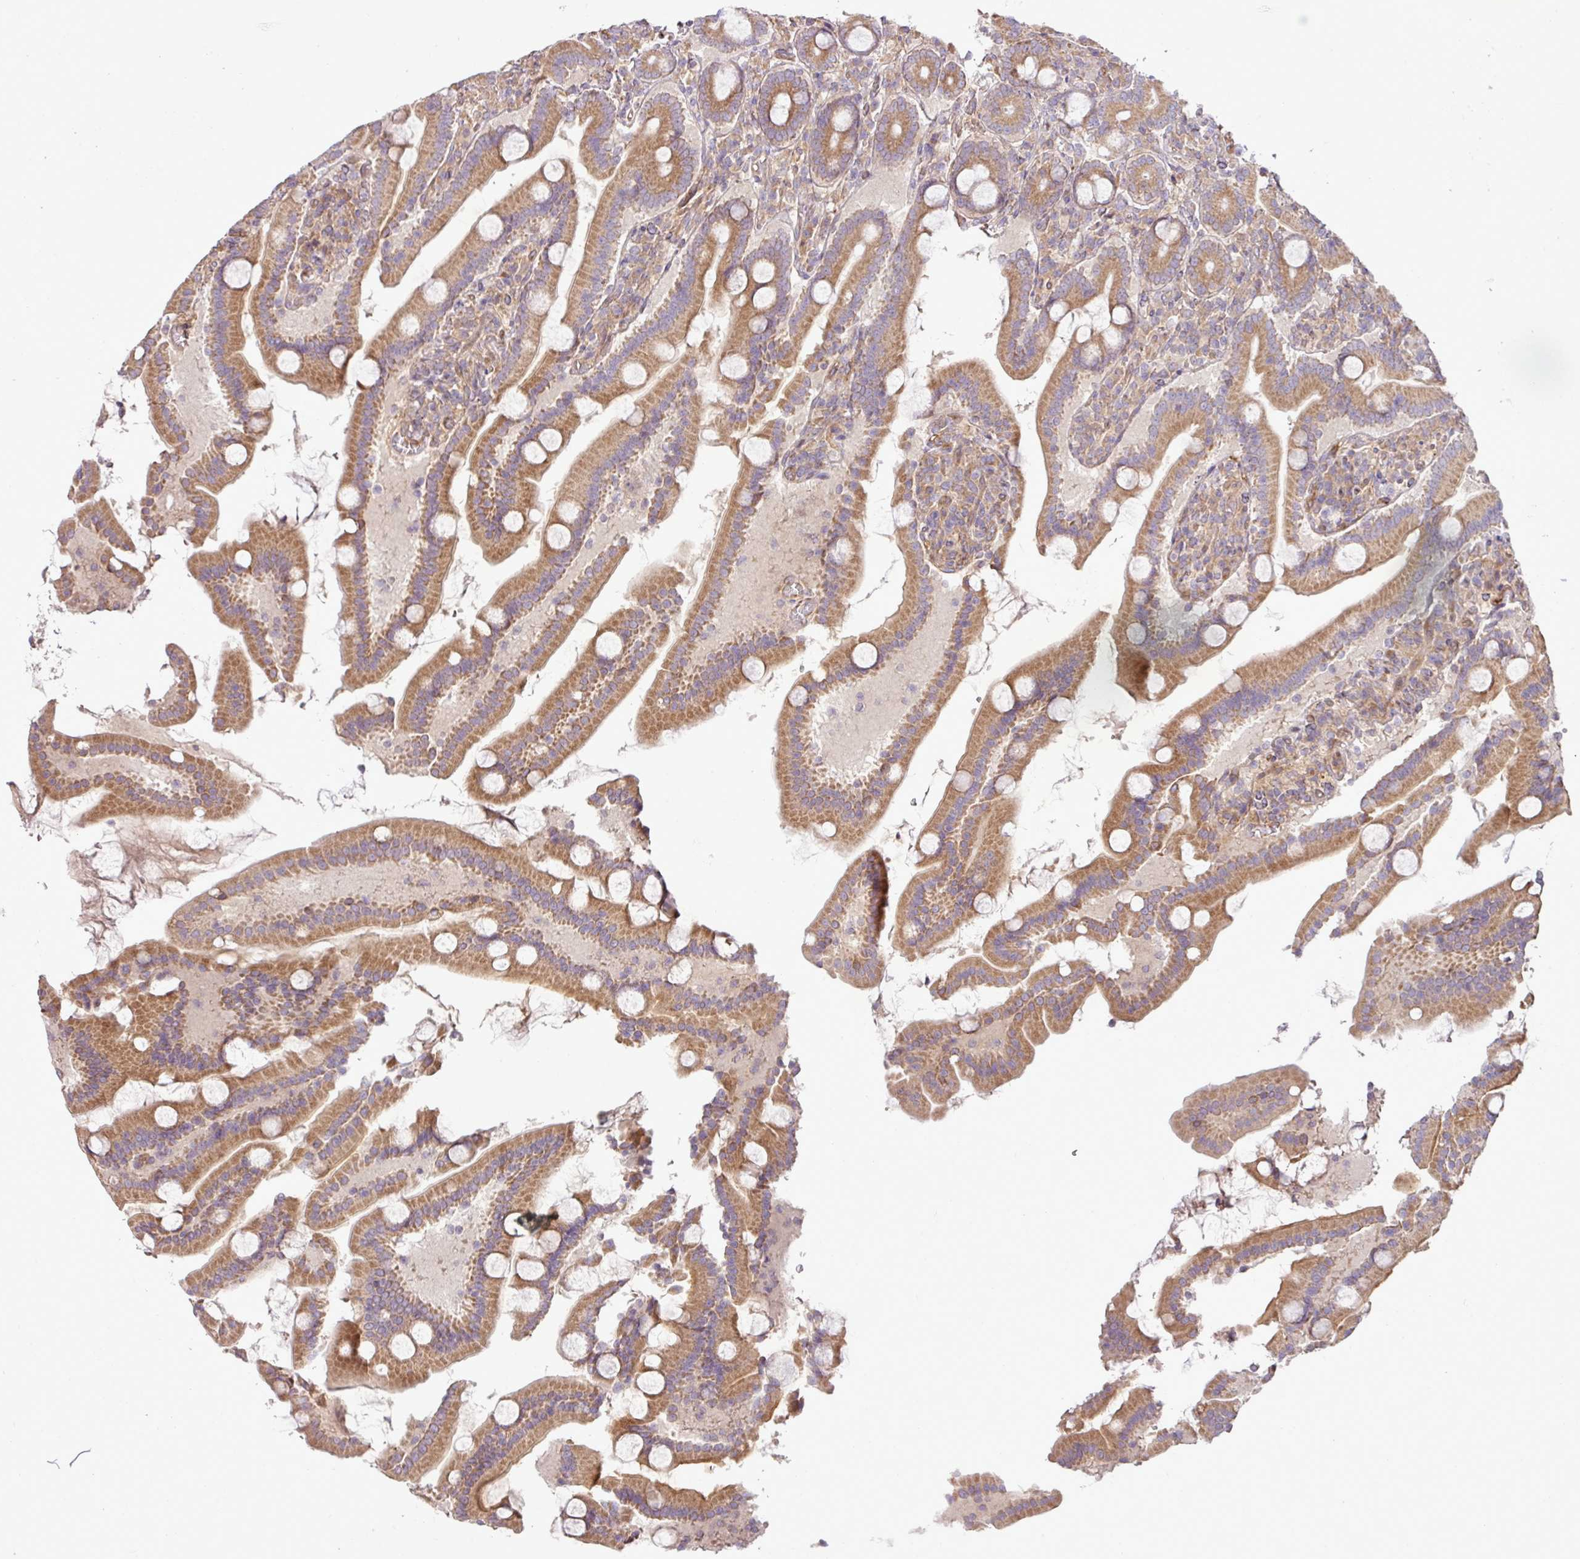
{"staining": {"intensity": "moderate", "quantity": ">75%", "location": "cytoplasmic/membranous"}, "tissue": "duodenum", "cell_type": "Glandular cells", "image_type": "normal", "snomed": [{"axis": "morphology", "description": "Normal tissue, NOS"}, {"axis": "topography", "description": "Duodenum"}], "caption": "IHC of unremarkable human duodenum displays medium levels of moderate cytoplasmic/membranous positivity in approximately >75% of glandular cells.", "gene": "COX18", "patient": {"sex": "male", "age": 55}}